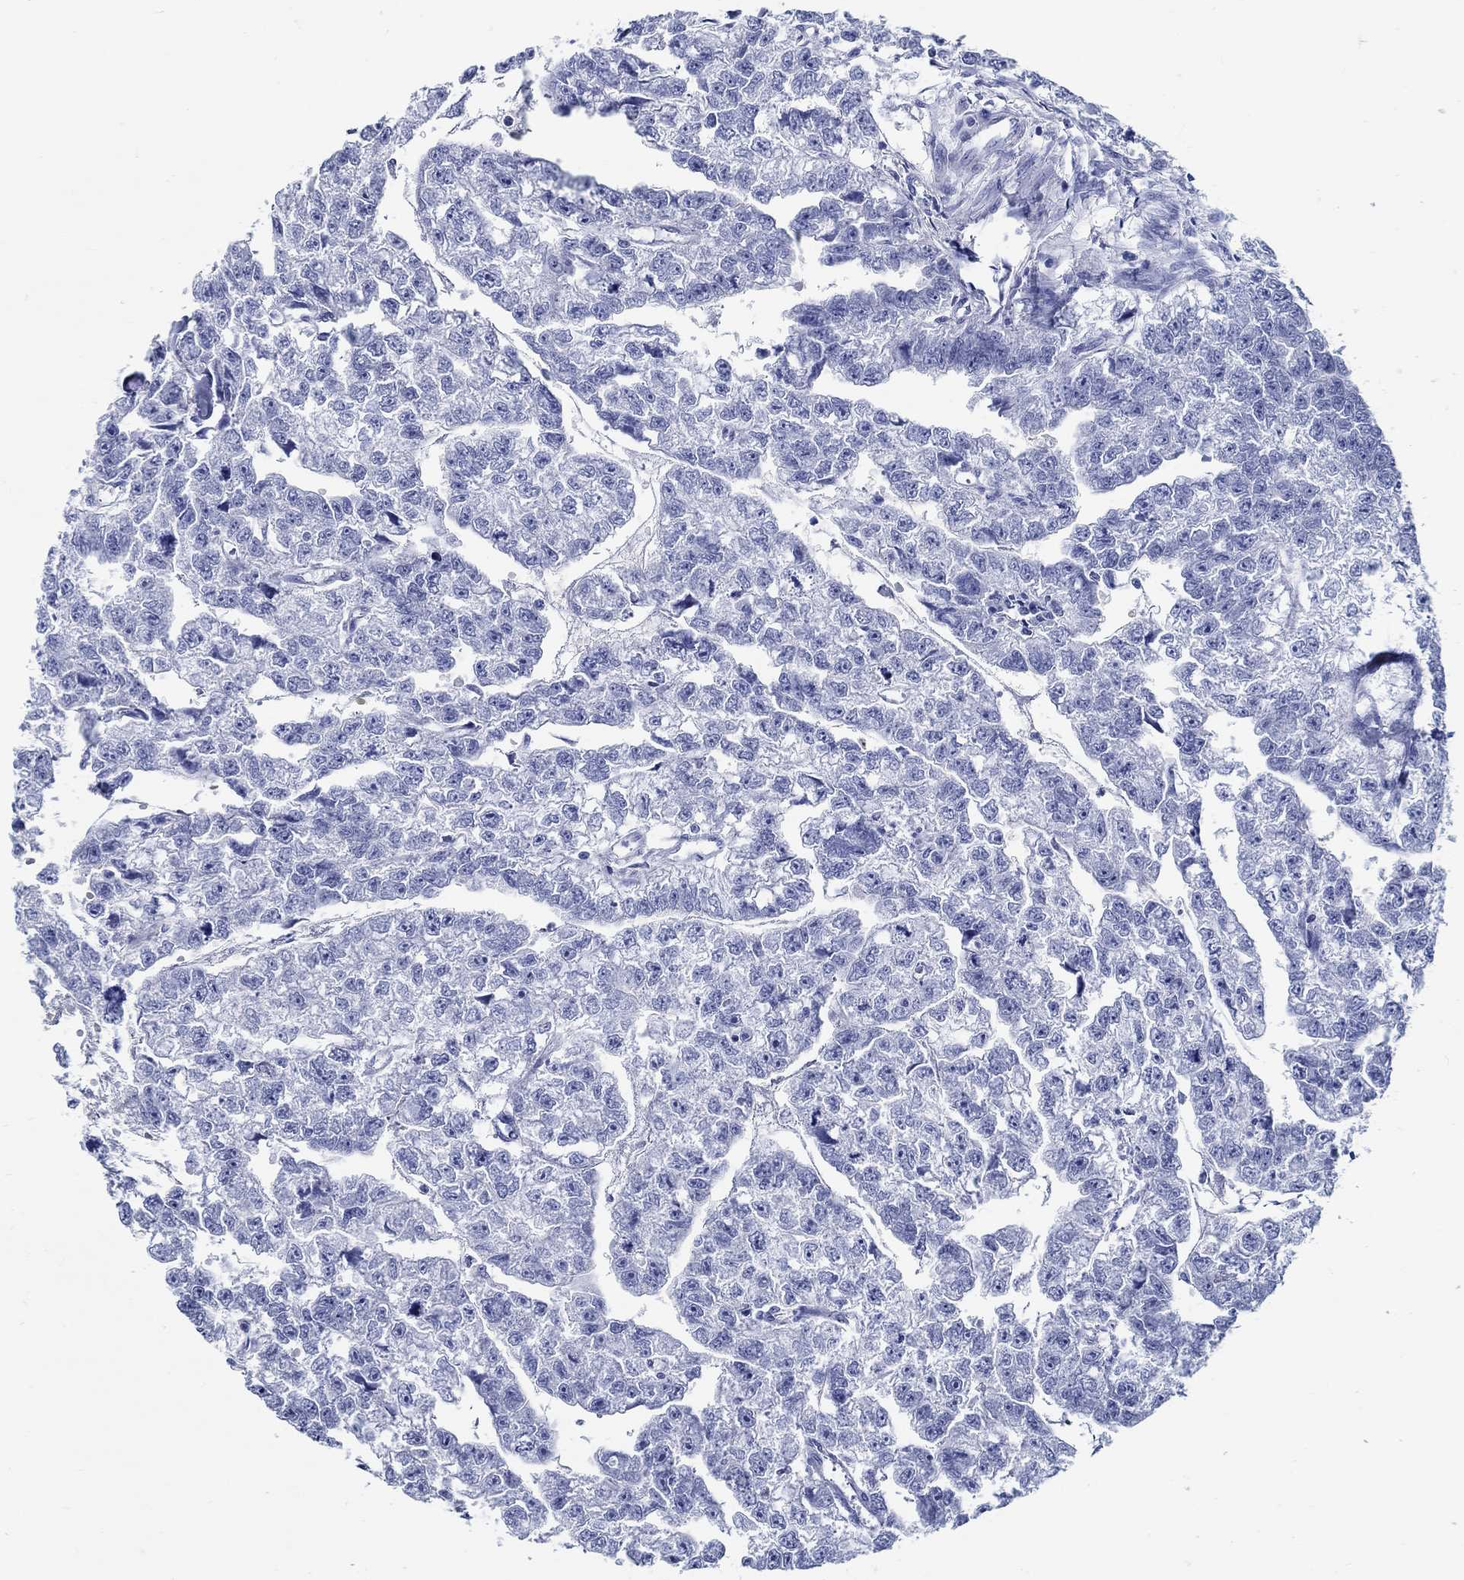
{"staining": {"intensity": "negative", "quantity": "none", "location": "none"}, "tissue": "testis cancer", "cell_type": "Tumor cells", "image_type": "cancer", "snomed": [{"axis": "morphology", "description": "Carcinoma, Embryonal, NOS"}, {"axis": "morphology", "description": "Teratoma, malignant, NOS"}, {"axis": "topography", "description": "Testis"}], "caption": "A high-resolution photomicrograph shows immunohistochemistry staining of testis embryonal carcinoma, which displays no significant expression in tumor cells.", "gene": "FBXO2", "patient": {"sex": "male", "age": 44}}